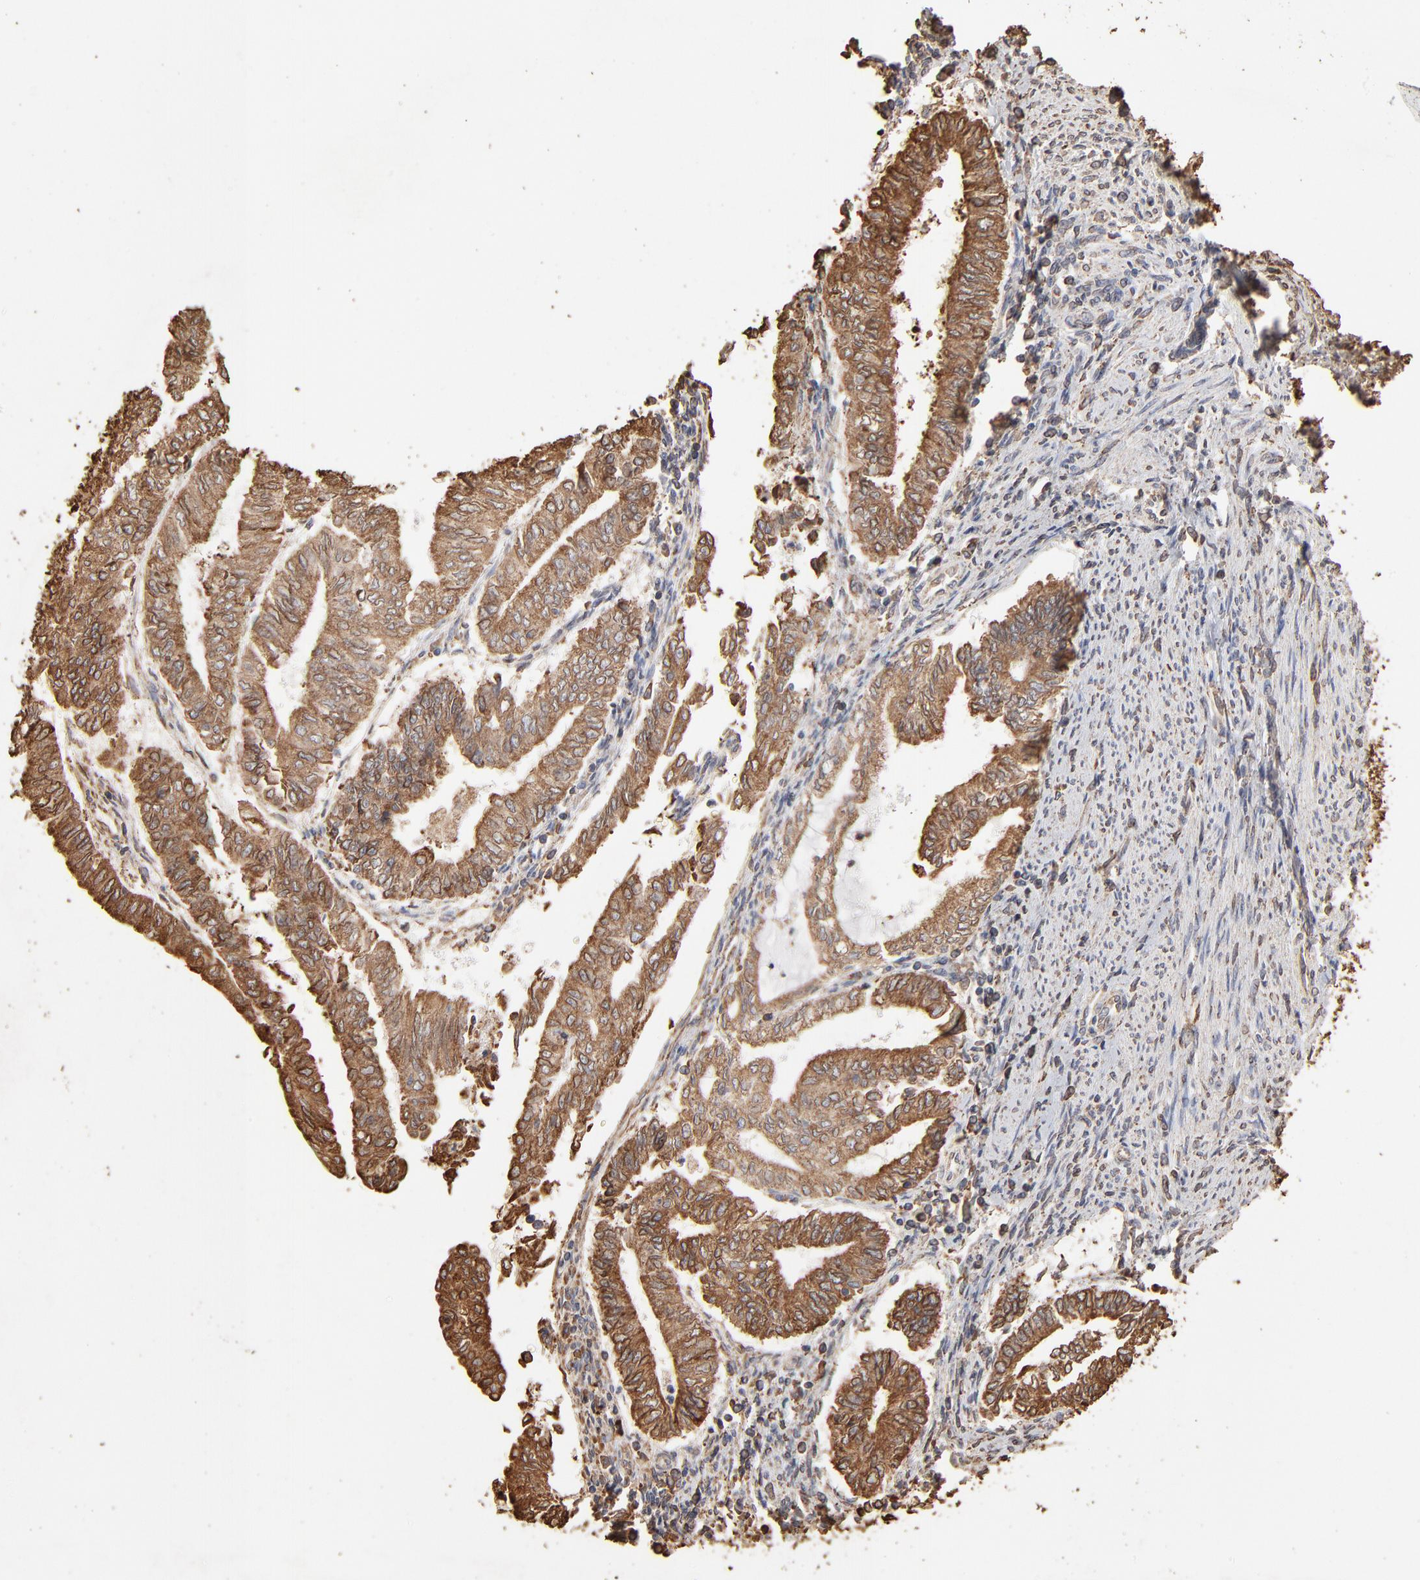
{"staining": {"intensity": "moderate", "quantity": ">75%", "location": "cytoplasmic/membranous"}, "tissue": "endometrial cancer", "cell_type": "Tumor cells", "image_type": "cancer", "snomed": [{"axis": "morphology", "description": "Adenocarcinoma, NOS"}, {"axis": "topography", "description": "Endometrium"}], "caption": "Adenocarcinoma (endometrial) tissue reveals moderate cytoplasmic/membranous staining in about >75% of tumor cells, visualized by immunohistochemistry.", "gene": "PDIA3", "patient": {"sex": "female", "age": 66}}